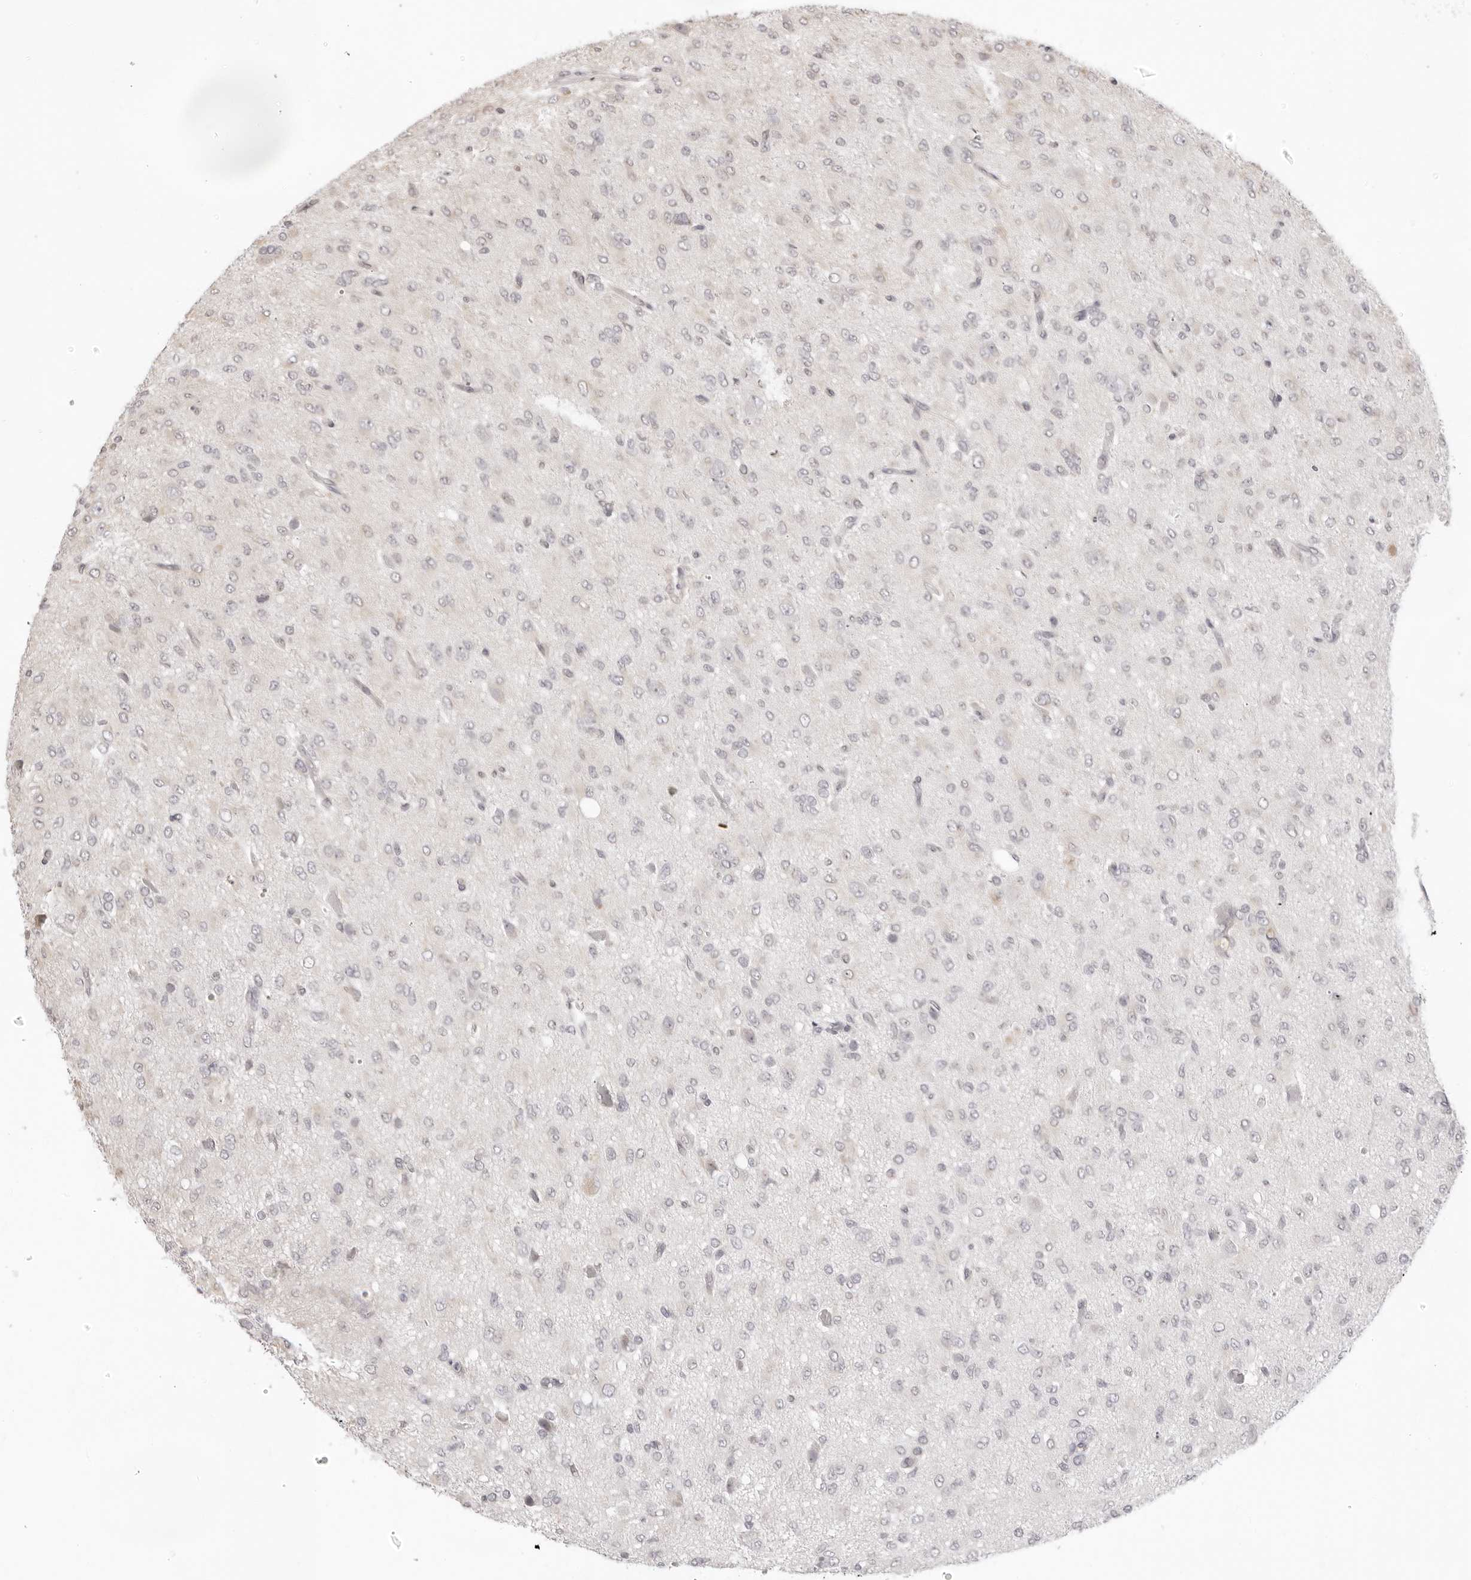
{"staining": {"intensity": "negative", "quantity": "none", "location": "none"}, "tissue": "glioma", "cell_type": "Tumor cells", "image_type": "cancer", "snomed": [{"axis": "morphology", "description": "Glioma, malignant, High grade"}, {"axis": "topography", "description": "Brain"}], "caption": "Glioma was stained to show a protein in brown. There is no significant positivity in tumor cells.", "gene": "FDPS", "patient": {"sex": "female", "age": 59}}